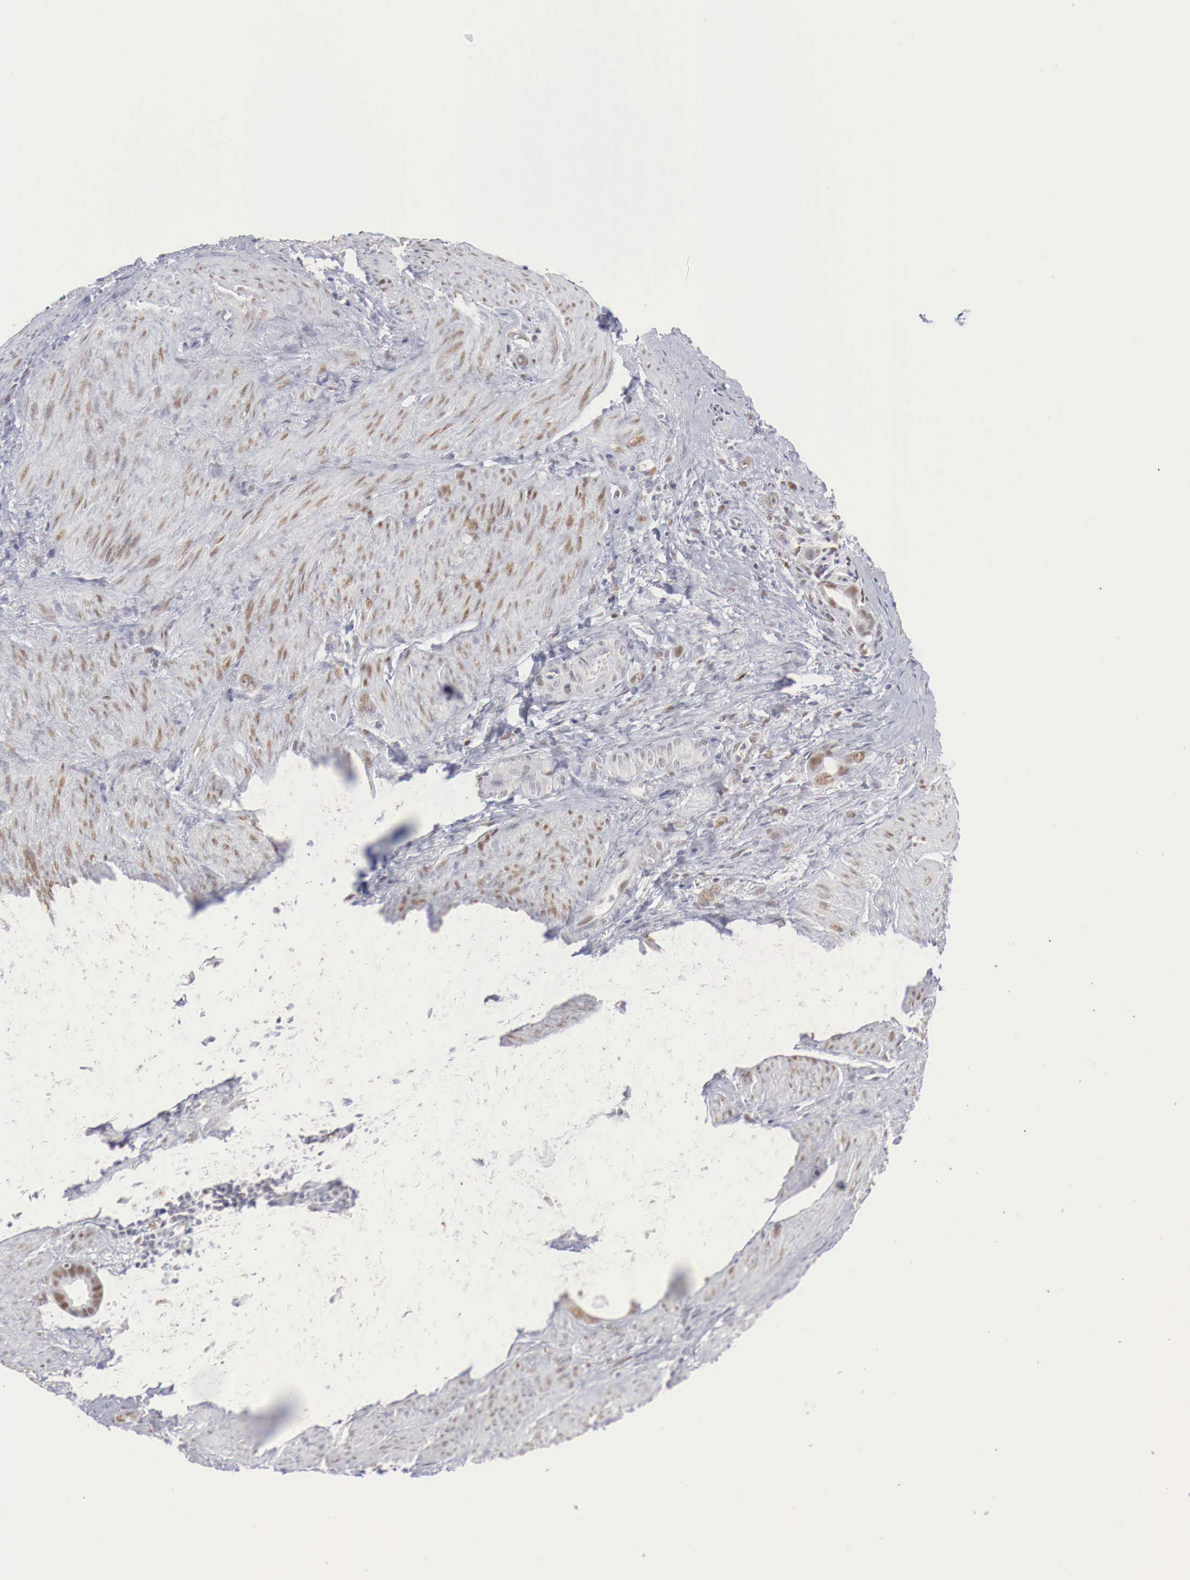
{"staining": {"intensity": "moderate", "quantity": ">75%", "location": "nuclear"}, "tissue": "stomach cancer", "cell_type": "Tumor cells", "image_type": "cancer", "snomed": [{"axis": "morphology", "description": "Adenocarcinoma, NOS"}, {"axis": "topography", "description": "Stomach"}], "caption": "Immunohistochemical staining of stomach adenocarcinoma exhibits moderate nuclear protein expression in about >75% of tumor cells. The protein of interest is shown in brown color, while the nuclei are stained blue.", "gene": "FOXP2", "patient": {"sex": "male", "age": 78}}